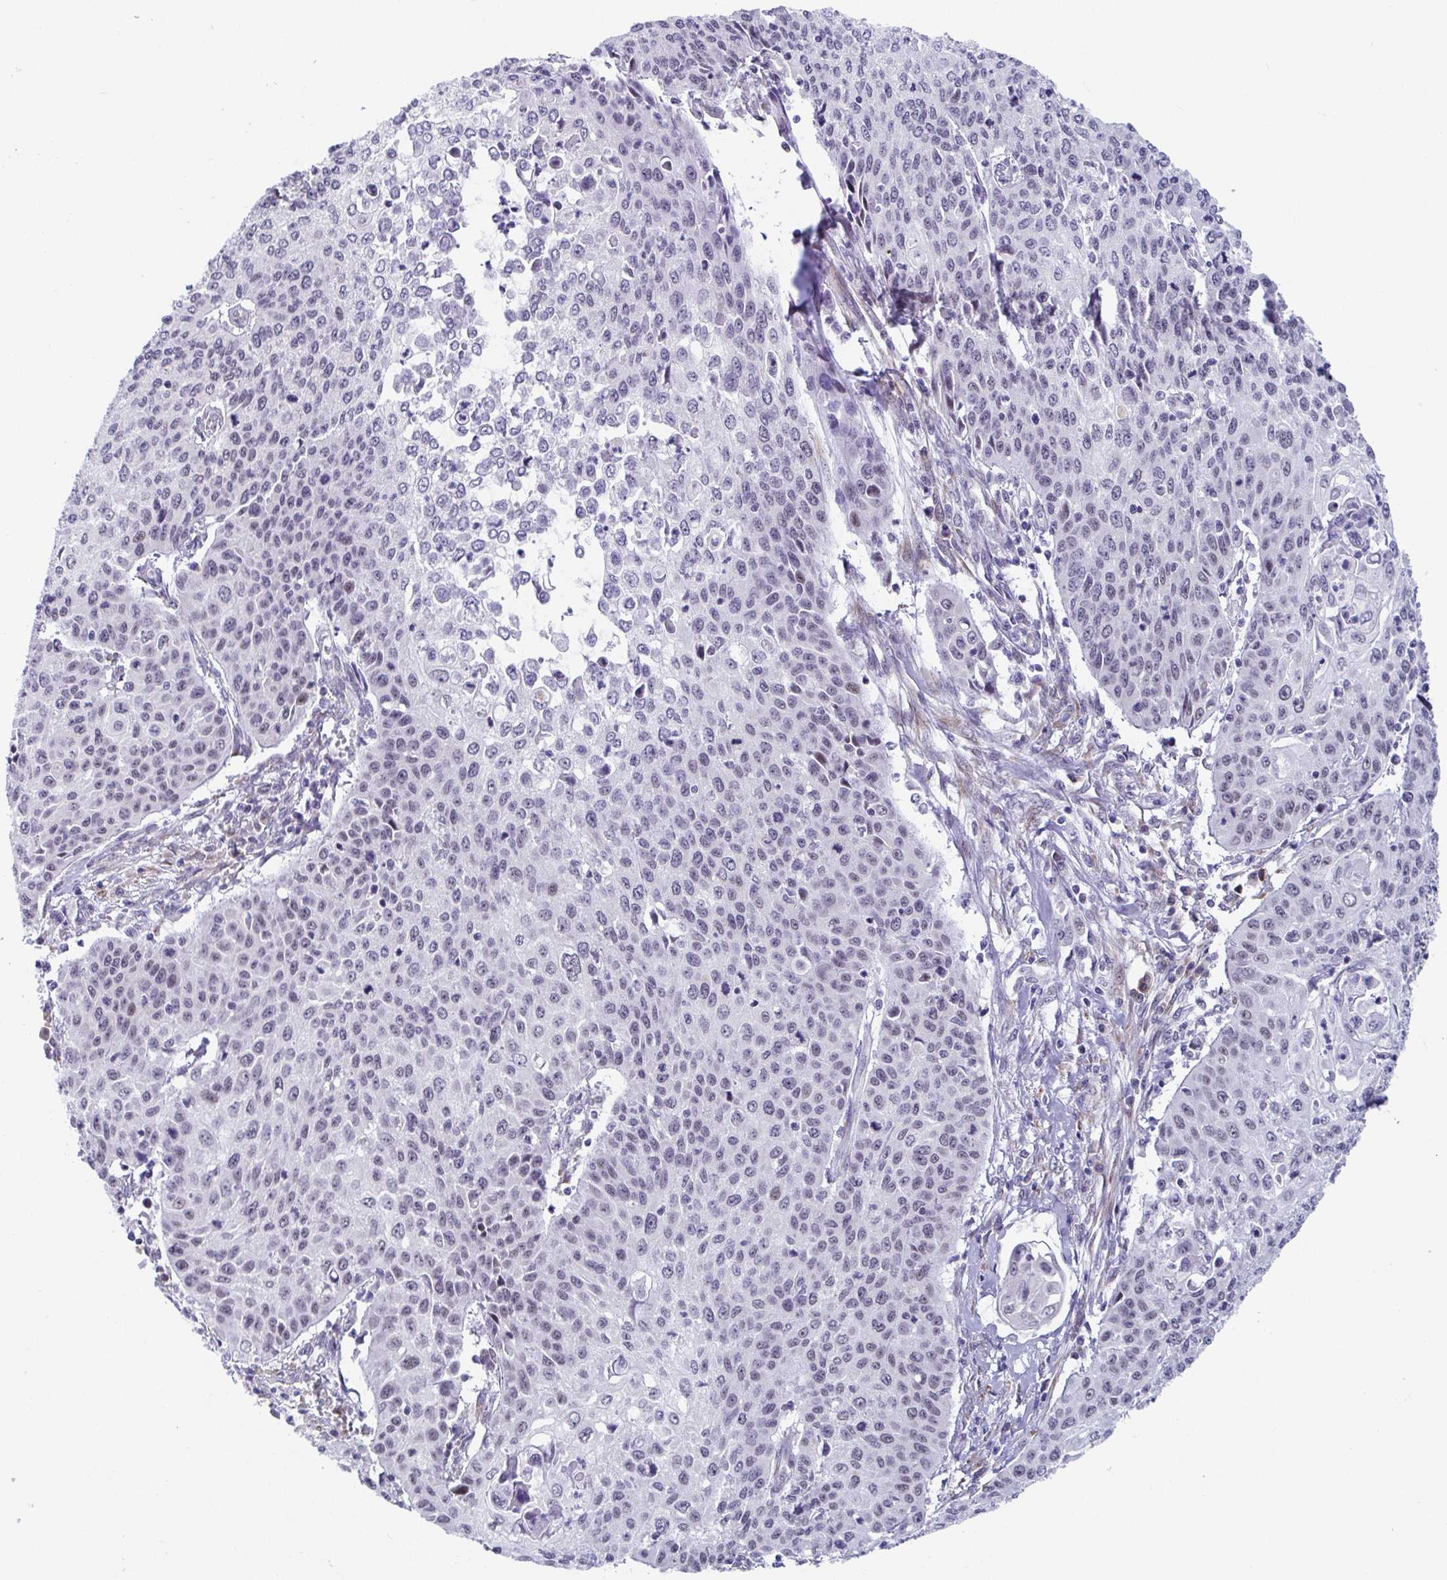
{"staining": {"intensity": "weak", "quantity": "25%-75%", "location": "nuclear"}, "tissue": "cervical cancer", "cell_type": "Tumor cells", "image_type": "cancer", "snomed": [{"axis": "morphology", "description": "Squamous cell carcinoma, NOS"}, {"axis": "topography", "description": "Cervix"}], "caption": "Immunohistochemistry staining of squamous cell carcinoma (cervical), which exhibits low levels of weak nuclear staining in approximately 25%-75% of tumor cells indicating weak nuclear protein positivity. The staining was performed using DAB (brown) for protein detection and nuclei were counterstained in hematoxylin (blue).", "gene": "WDR72", "patient": {"sex": "female", "age": 65}}